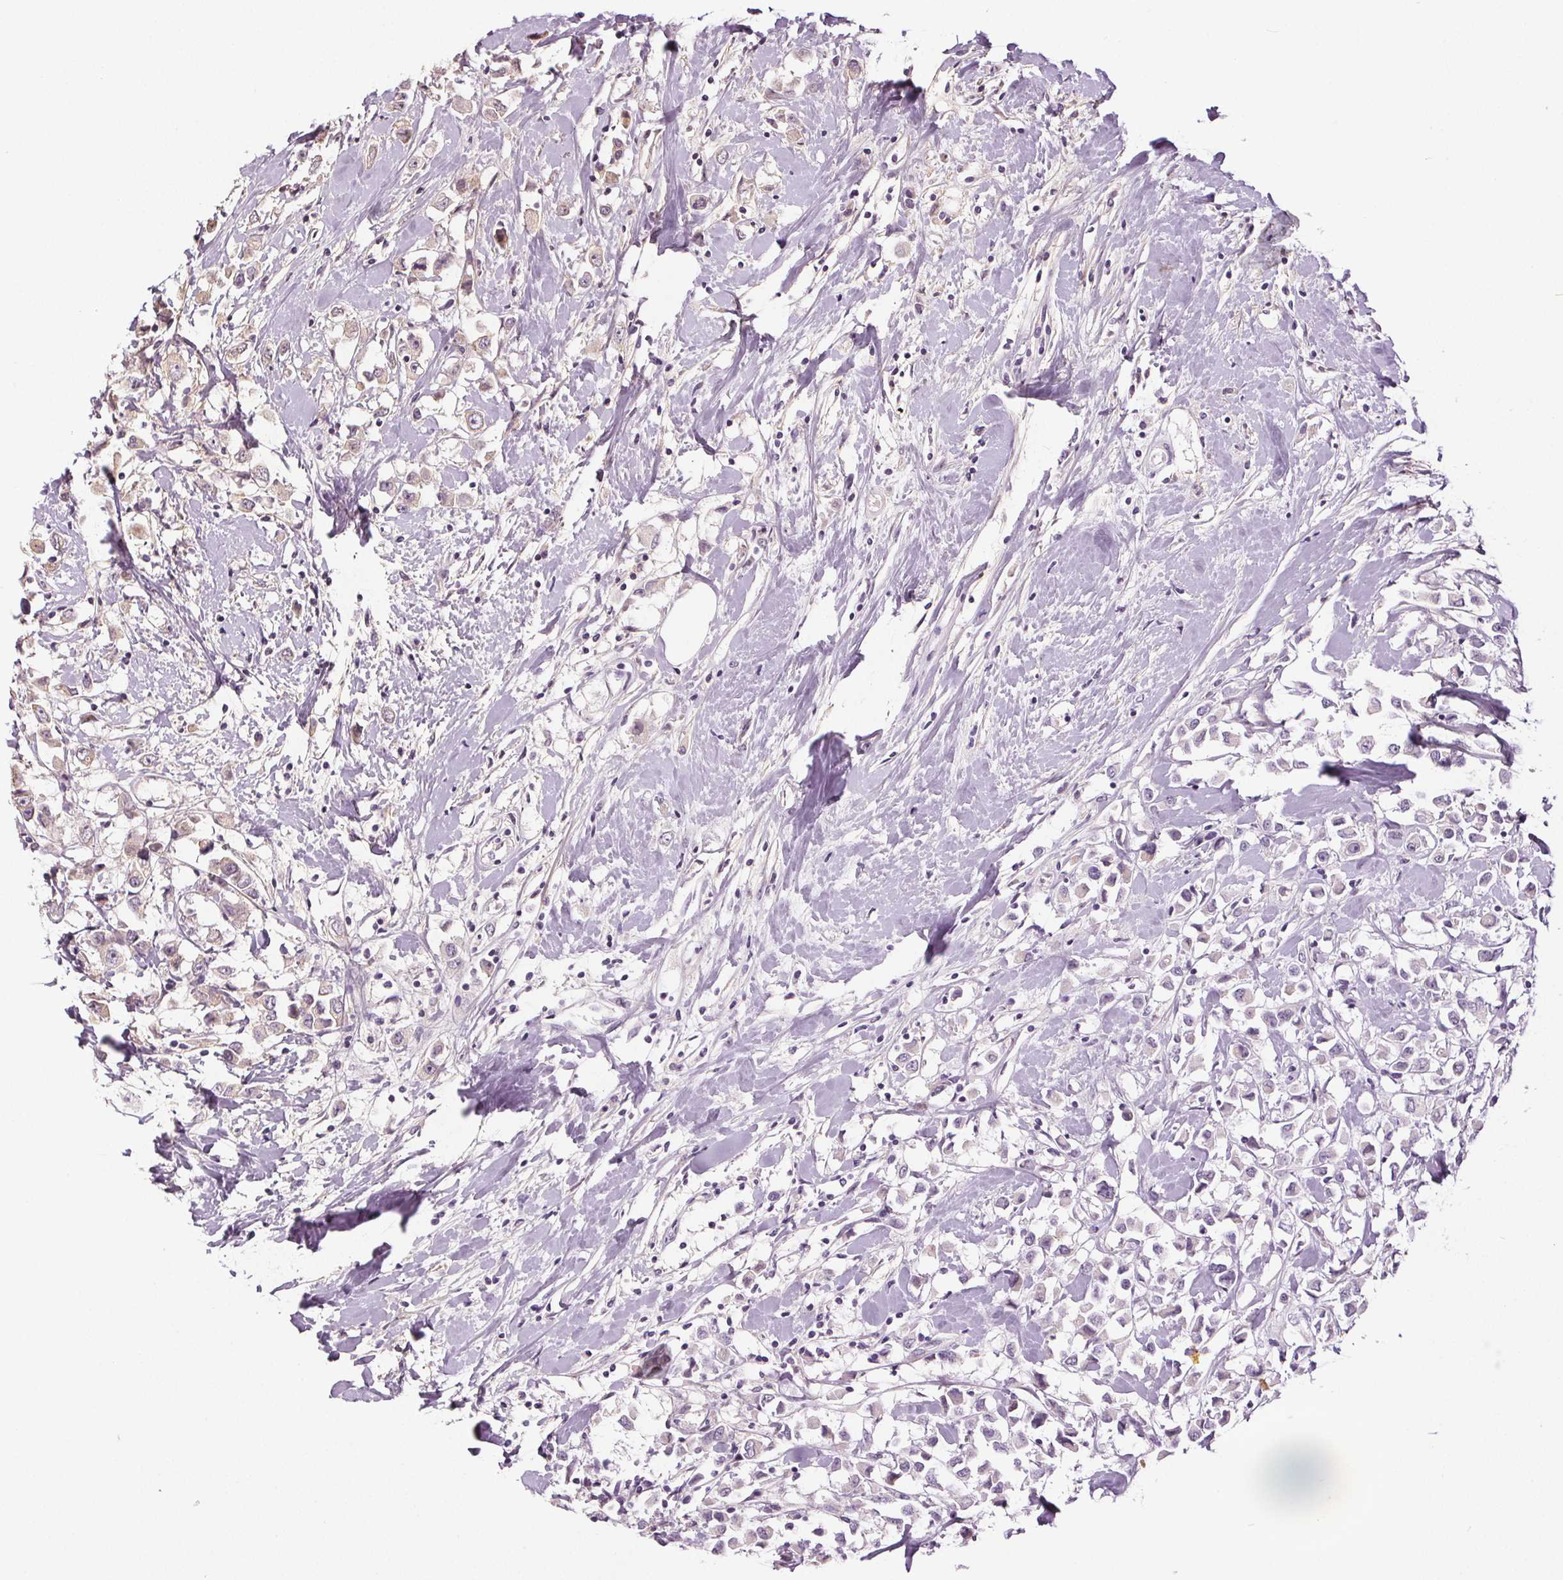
{"staining": {"intensity": "weak", "quantity": "25%-75%", "location": "cytoplasmic/membranous"}, "tissue": "breast cancer", "cell_type": "Tumor cells", "image_type": "cancer", "snomed": [{"axis": "morphology", "description": "Duct carcinoma"}, {"axis": "topography", "description": "Breast"}], "caption": "Immunohistochemistry (IHC) image of neoplastic tissue: breast cancer stained using immunohistochemistry (IHC) exhibits low levels of weak protein expression localized specifically in the cytoplasmic/membranous of tumor cells, appearing as a cytoplasmic/membranous brown color.", "gene": "EPHB3", "patient": {"sex": "female", "age": 61}}